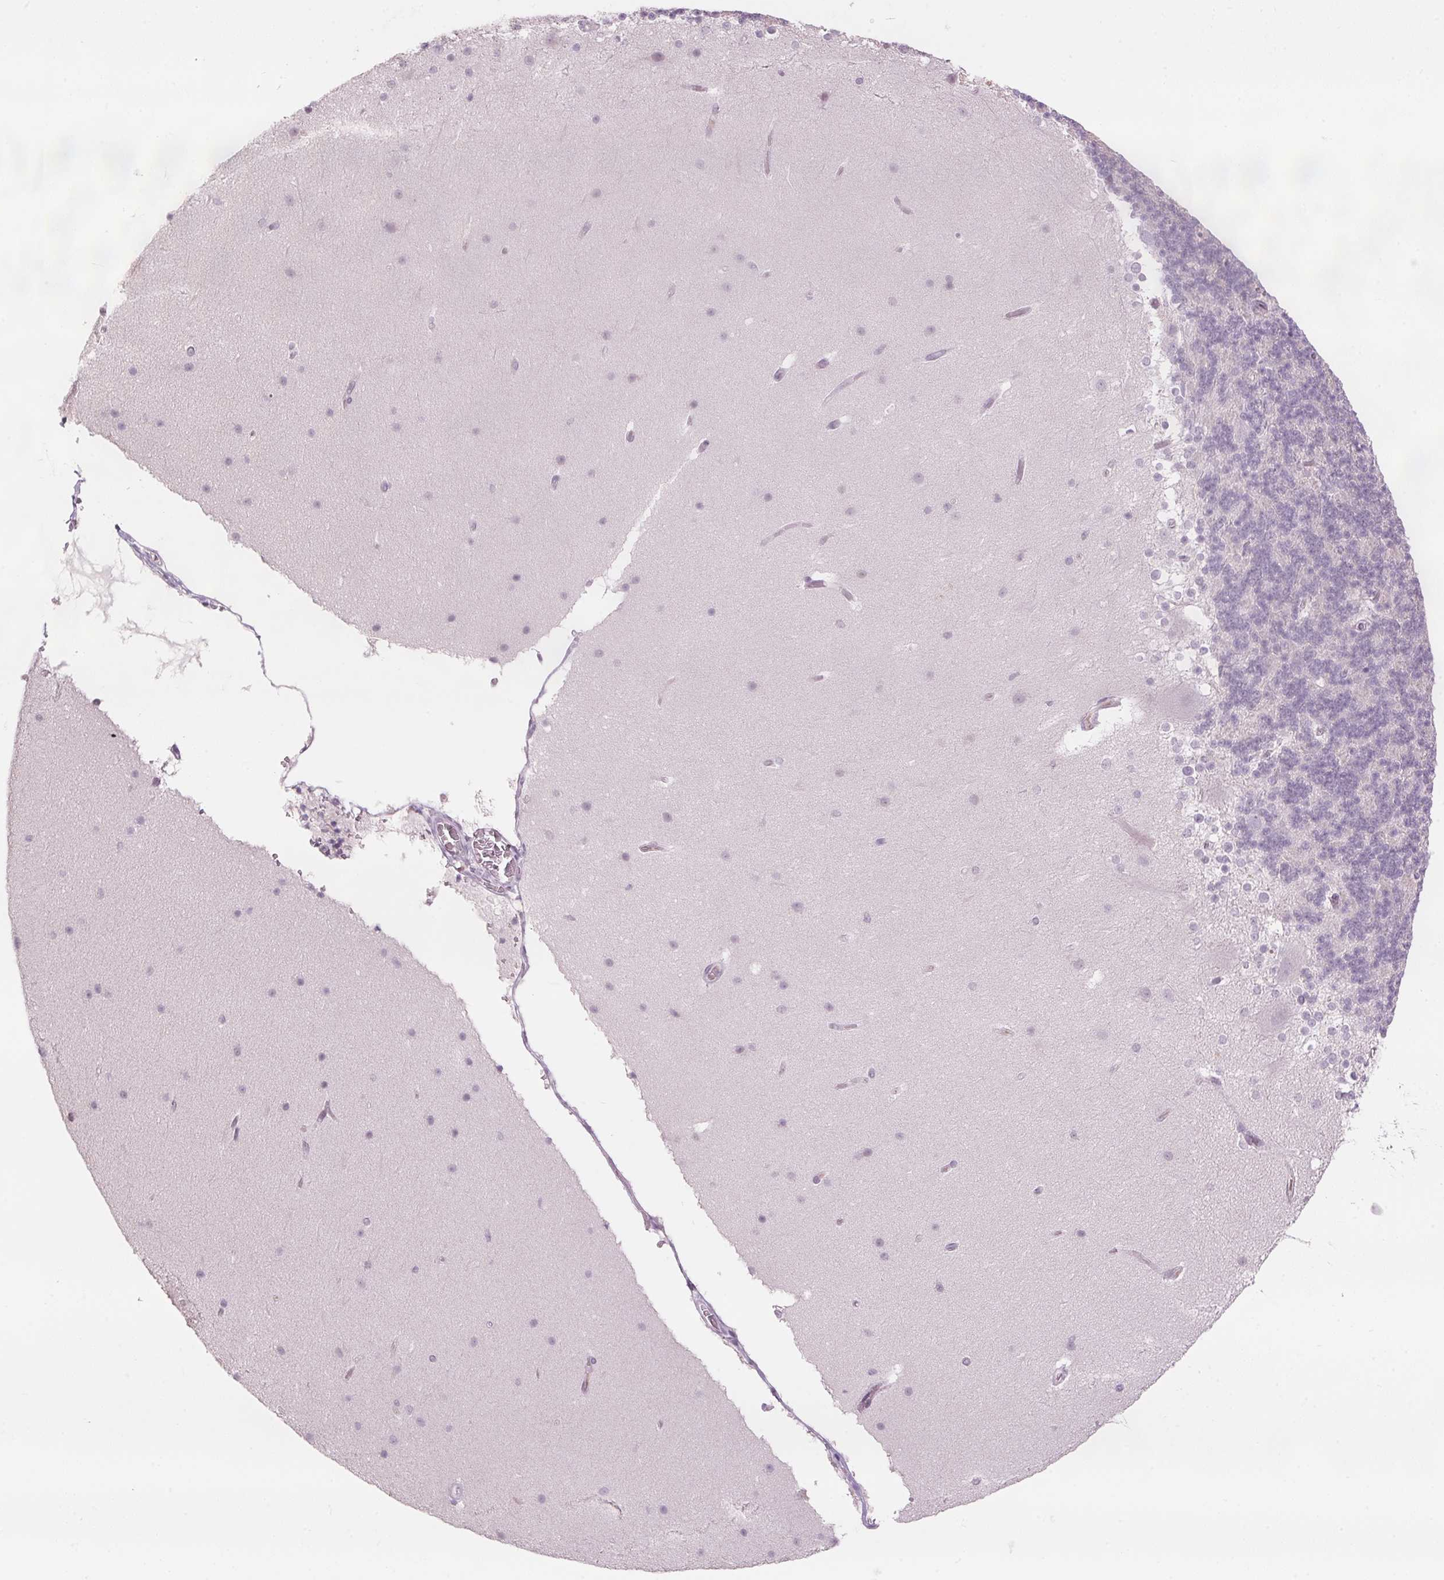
{"staining": {"intensity": "negative", "quantity": "none", "location": "none"}, "tissue": "cerebellum", "cell_type": "Cells in granular layer", "image_type": "normal", "snomed": [{"axis": "morphology", "description": "Normal tissue, NOS"}, {"axis": "topography", "description": "Cerebellum"}], "caption": "IHC of unremarkable human cerebellum reveals no positivity in cells in granular layer. (Brightfield microscopy of DAB immunohistochemistry (IHC) at high magnification).", "gene": "SCTR", "patient": {"sex": "female", "age": 19}}